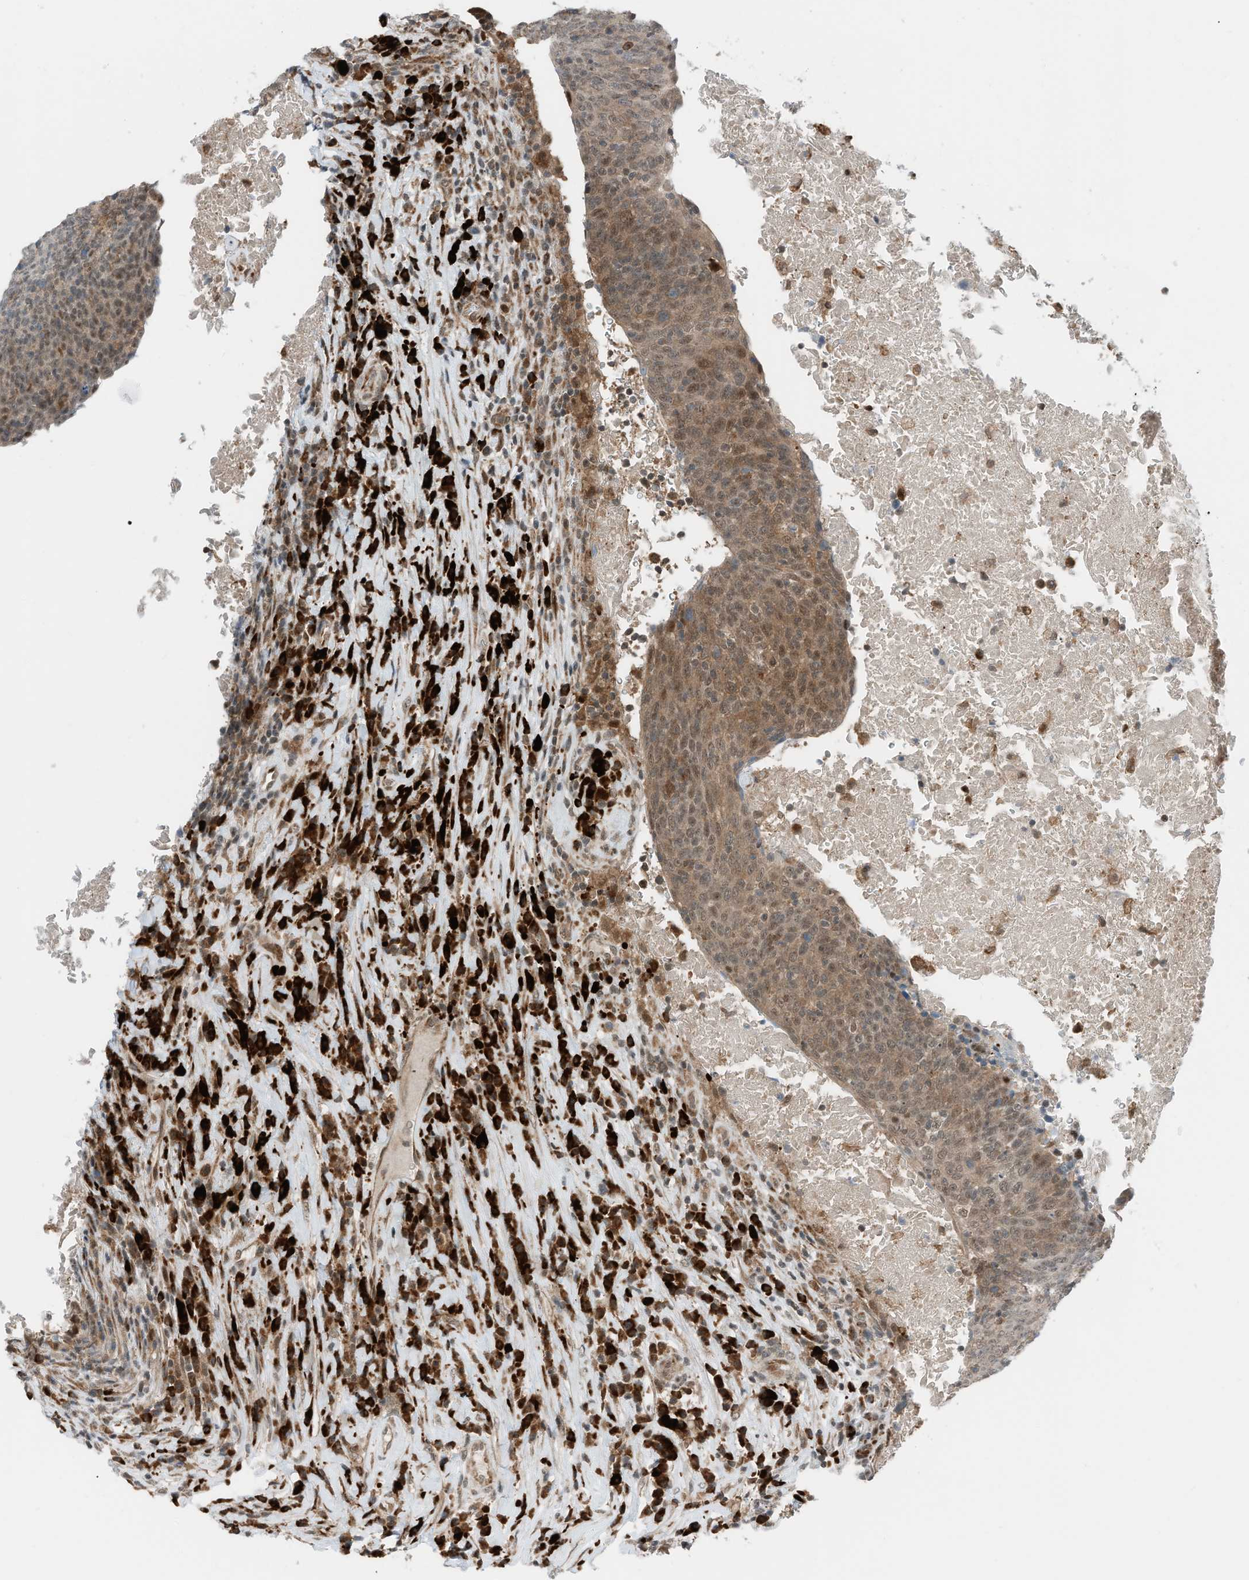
{"staining": {"intensity": "moderate", "quantity": ">75%", "location": "cytoplasmic/membranous,nuclear"}, "tissue": "head and neck cancer", "cell_type": "Tumor cells", "image_type": "cancer", "snomed": [{"axis": "morphology", "description": "Squamous cell carcinoma, NOS"}, {"axis": "morphology", "description": "Squamous cell carcinoma, metastatic, NOS"}, {"axis": "topography", "description": "Lymph node"}, {"axis": "topography", "description": "Head-Neck"}], "caption": "Immunohistochemistry photomicrograph of human head and neck cancer stained for a protein (brown), which demonstrates medium levels of moderate cytoplasmic/membranous and nuclear expression in approximately >75% of tumor cells.", "gene": "RMND1", "patient": {"sex": "male", "age": 62}}